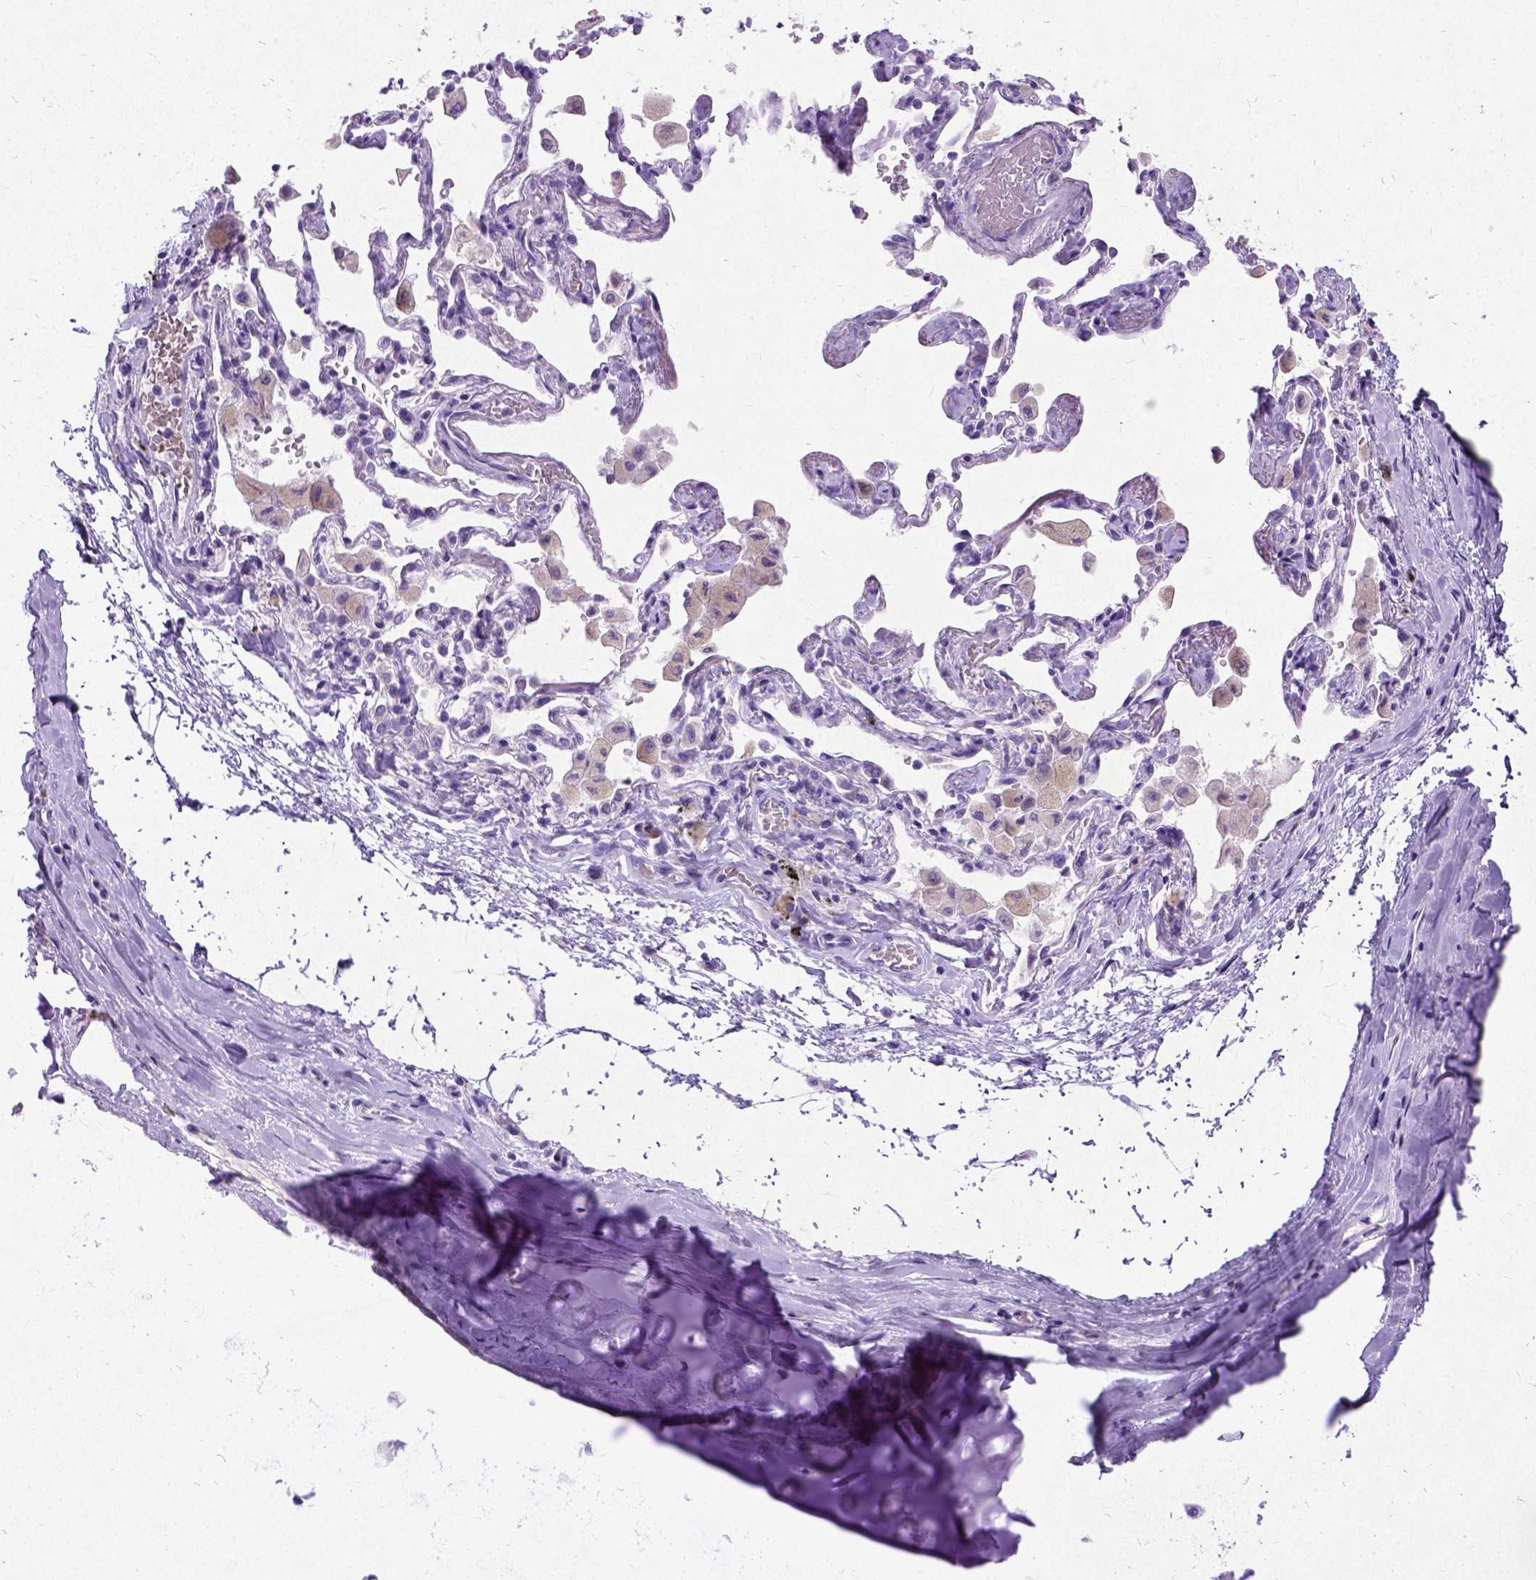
{"staining": {"intensity": "negative", "quantity": "none", "location": "none"}, "tissue": "soft tissue", "cell_type": "Fibroblasts", "image_type": "normal", "snomed": [{"axis": "morphology", "description": "Normal tissue, NOS"}, {"axis": "topography", "description": "Cartilage tissue"}, {"axis": "topography", "description": "Bronchus"}], "caption": "Histopathology image shows no significant protein positivity in fibroblasts of normal soft tissue.", "gene": "NEUROD4", "patient": {"sex": "male", "age": 64}}